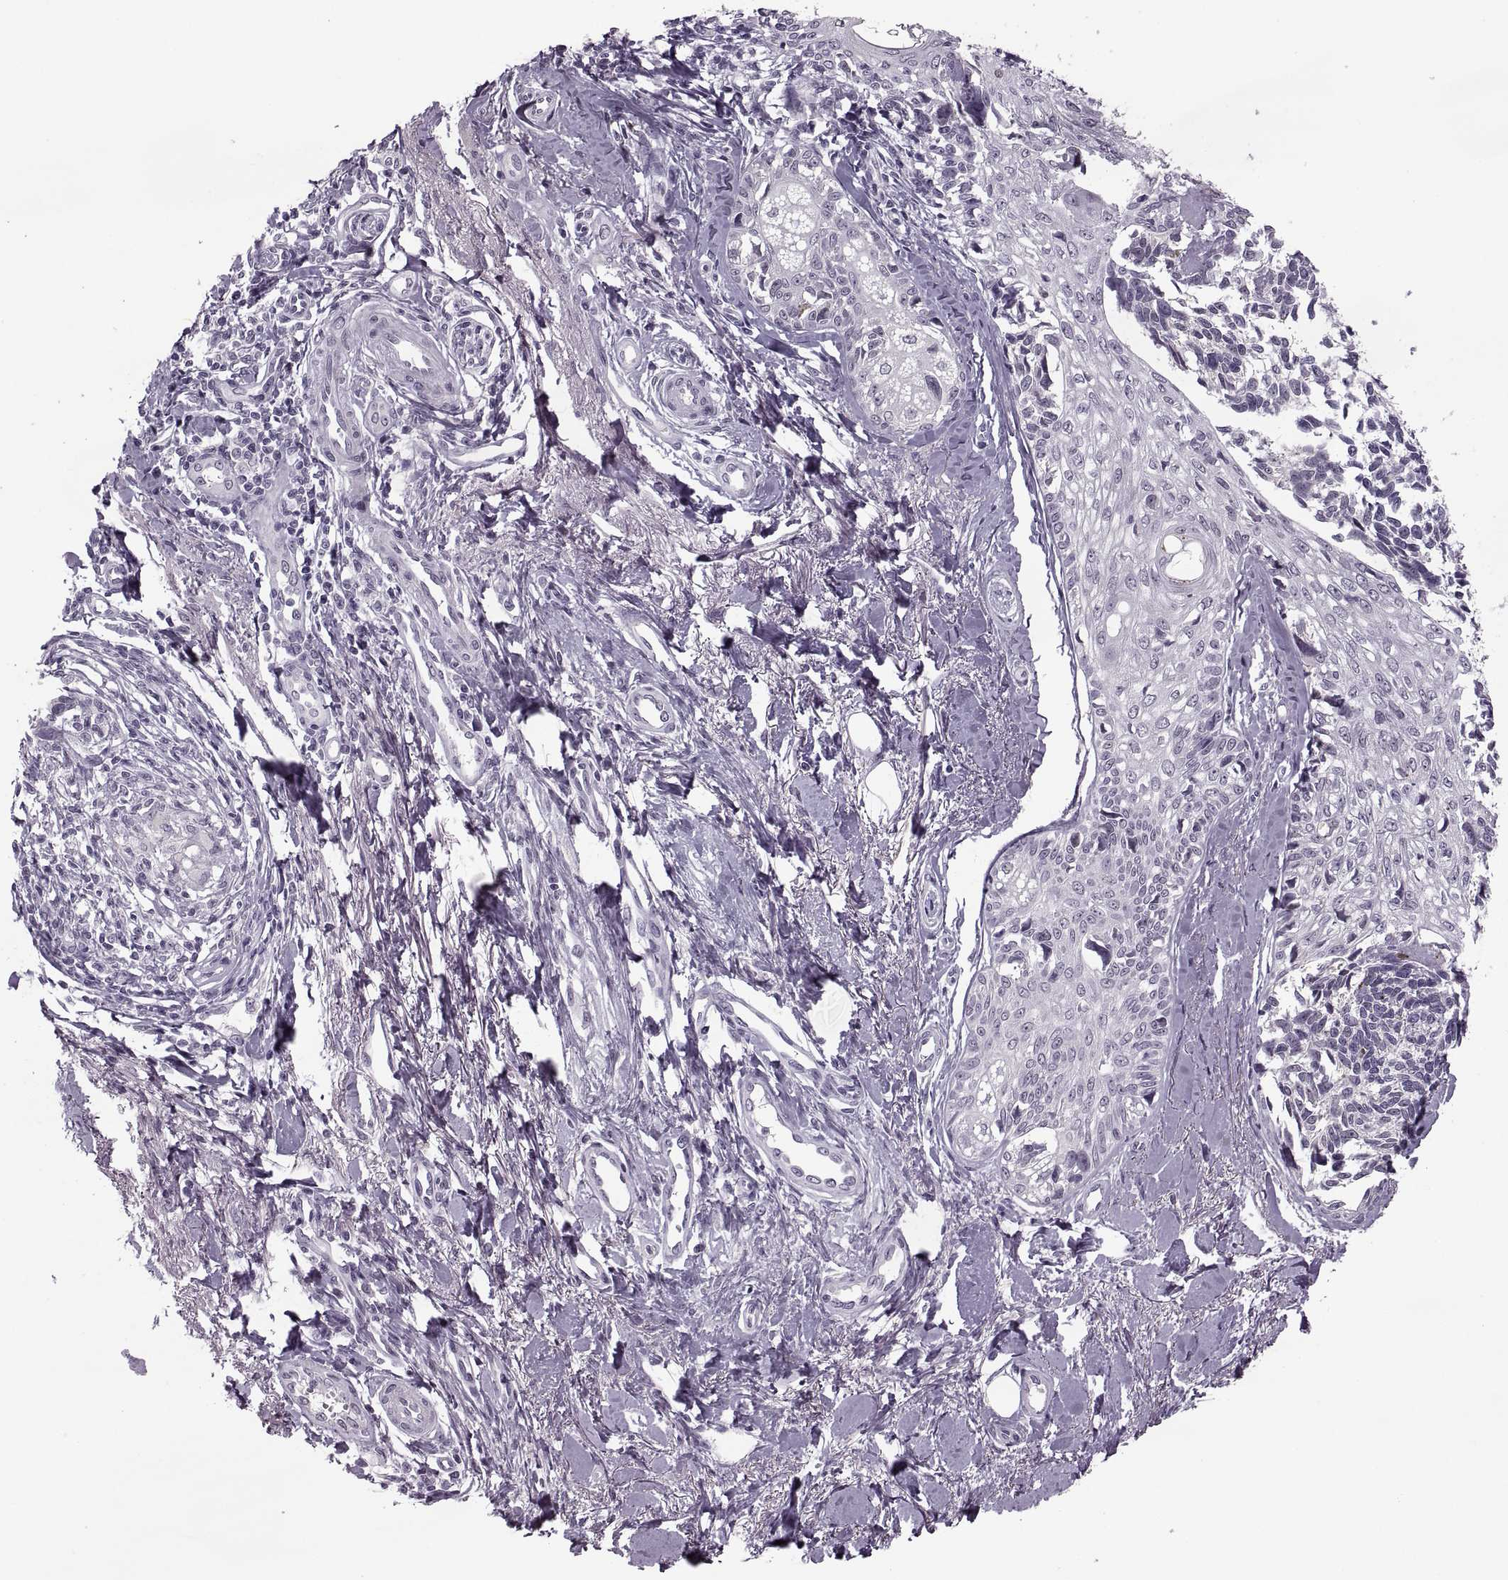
{"staining": {"intensity": "moderate", "quantity": "<25%", "location": "cytoplasmic/membranous"}, "tissue": "melanoma", "cell_type": "Tumor cells", "image_type": "cancer", "snomed": [{"axis": "morphology", "description": "Malignant melanoma, NOS"}, {"axis": "topography", "description": "Skin"}], "caption": "Malignant melanoma tissue shows moderate cytoplasmic/membranous positivity in approximately <25% of tumor cells, visualized by immunohistochemistry.", "gene": "PAGE5", "patient": {"sex": "female", "age": 86}}